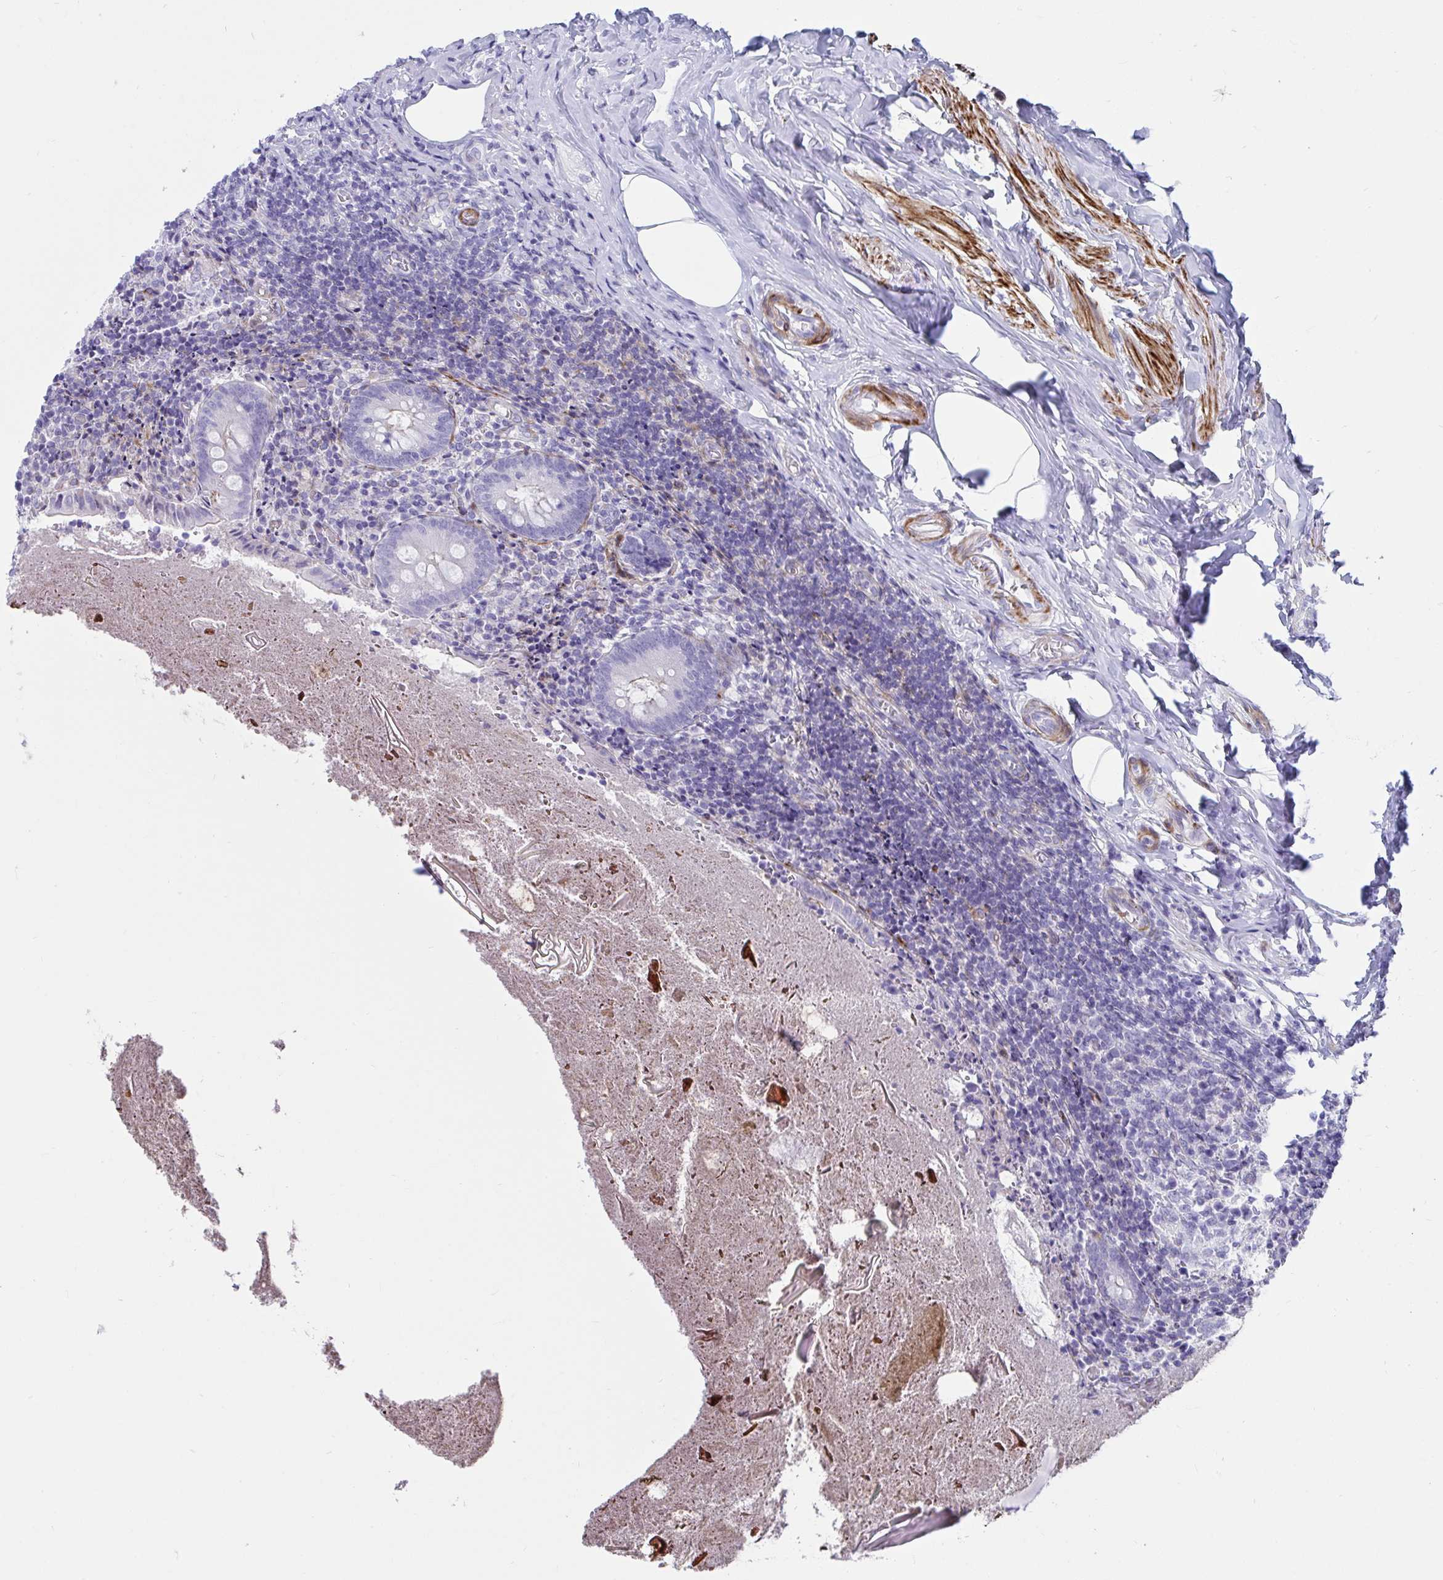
{"staining": {"intensity": "negative", "quantity": "none", "location": "none"}, "tissue": "appendix", "cell_type": "Glandular cells", "image_type": "normal", "snomed": [{"axis": "morphology", "description": "Normal tissue, NOS"}, {"axis": "topography", "description": "Appendix"}], "caption": "Appendix was stained to show a protein in brown. There is no significant positivity in glandular cells. (Stains: DAB (3,3'-diaminobenzidine) immunohistochemistry (IHC) with hematoxylin counter stain, Microscopy: brightfield microscopy at high magnification).", "gene": "GRXCR2", "patient": {"sex": "female", "age": 17}}